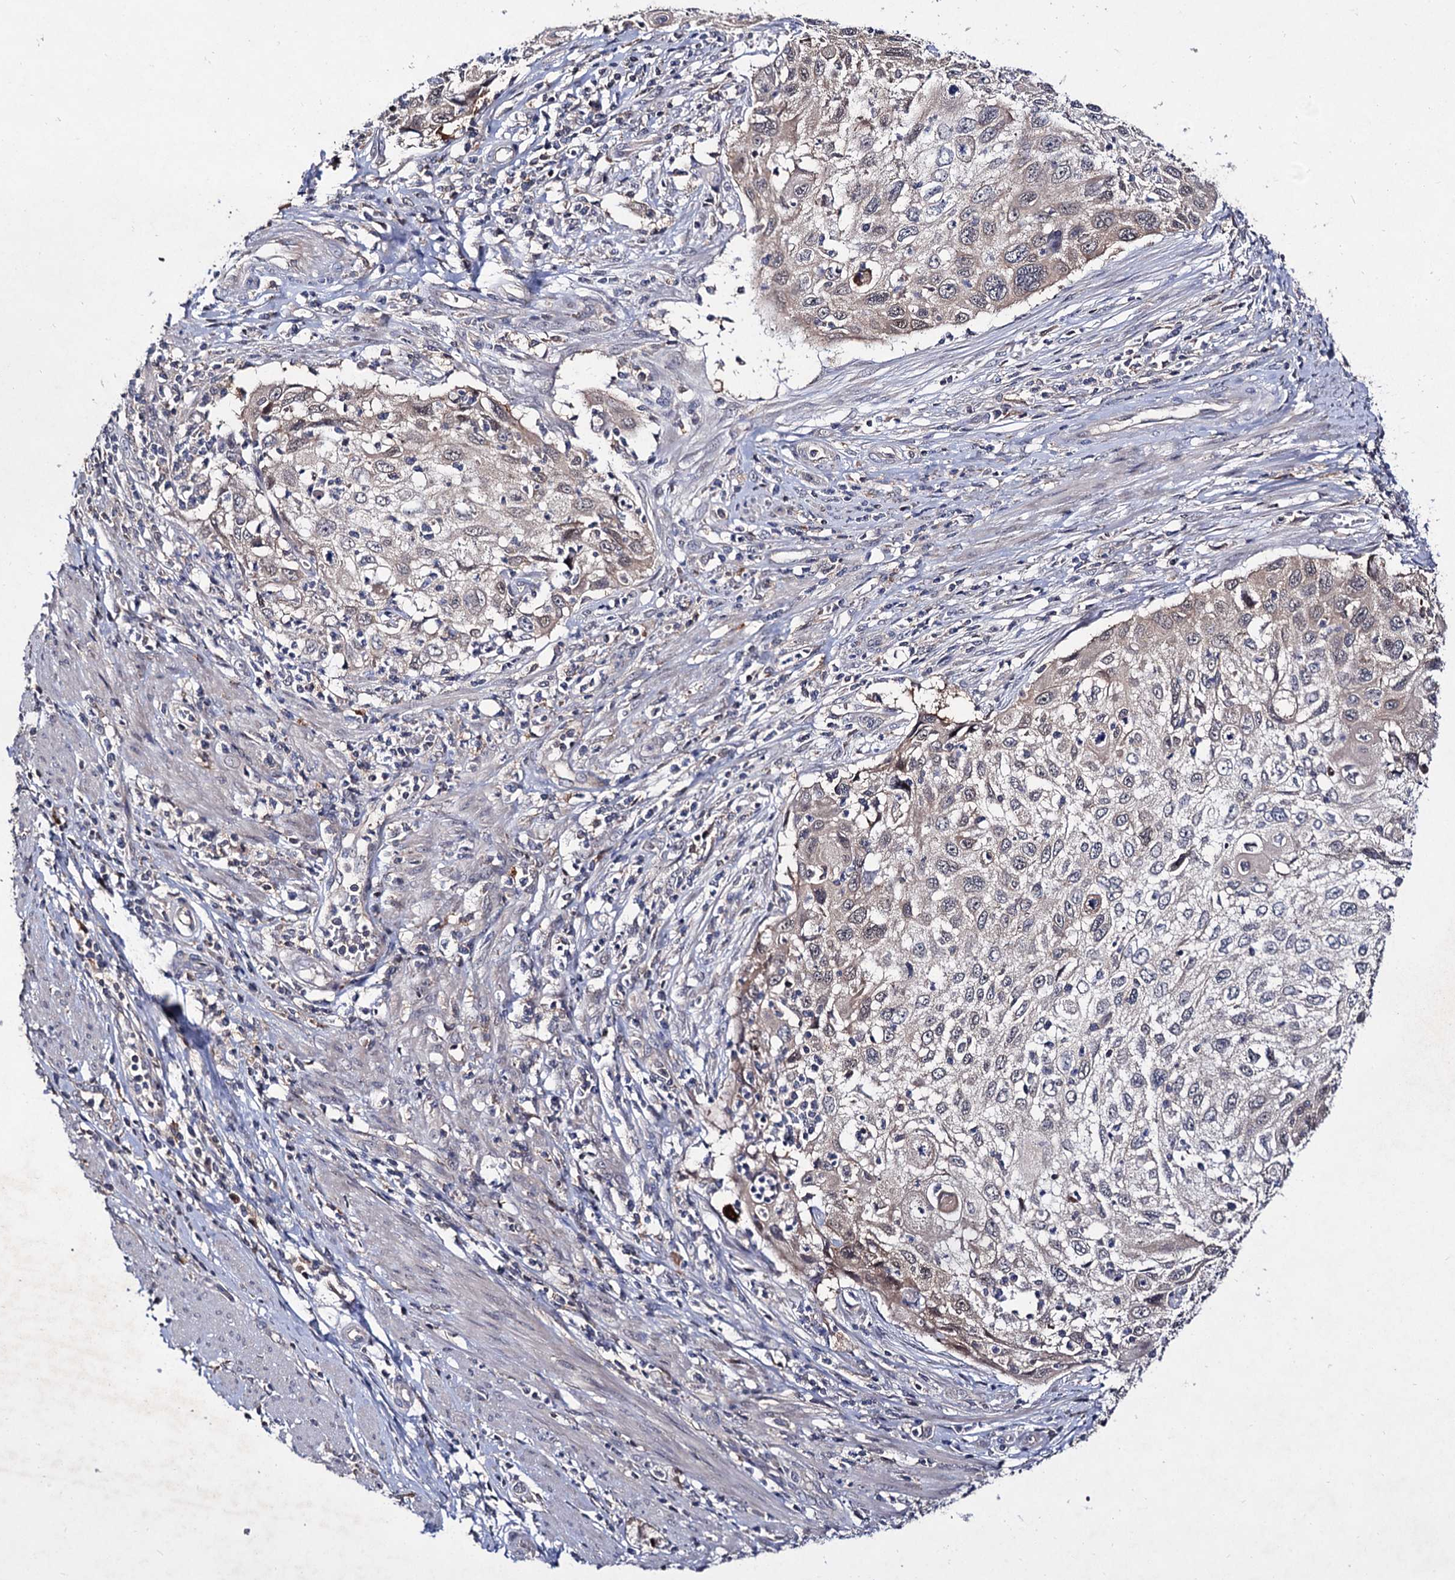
{"staining": {"intensity": "negative", "quantity": "none", "location": "none"}, "tissue": "cervical cancer", "cell_type": "Tumor cells", "image_type": "cancer", "snomed": [{"axis": "morphology", "description": "Squamous cell carcinoma, NOS"}, {"axis": "topography", "description": "Cervix"}], "caption": "A micrograph of cervical cancer (squamous cell carcinoma) stained for a protein exhibits no brown staining in tumor cells.", "gene": "ACTR6", "patient": {"sex": "female", "age": 70}}